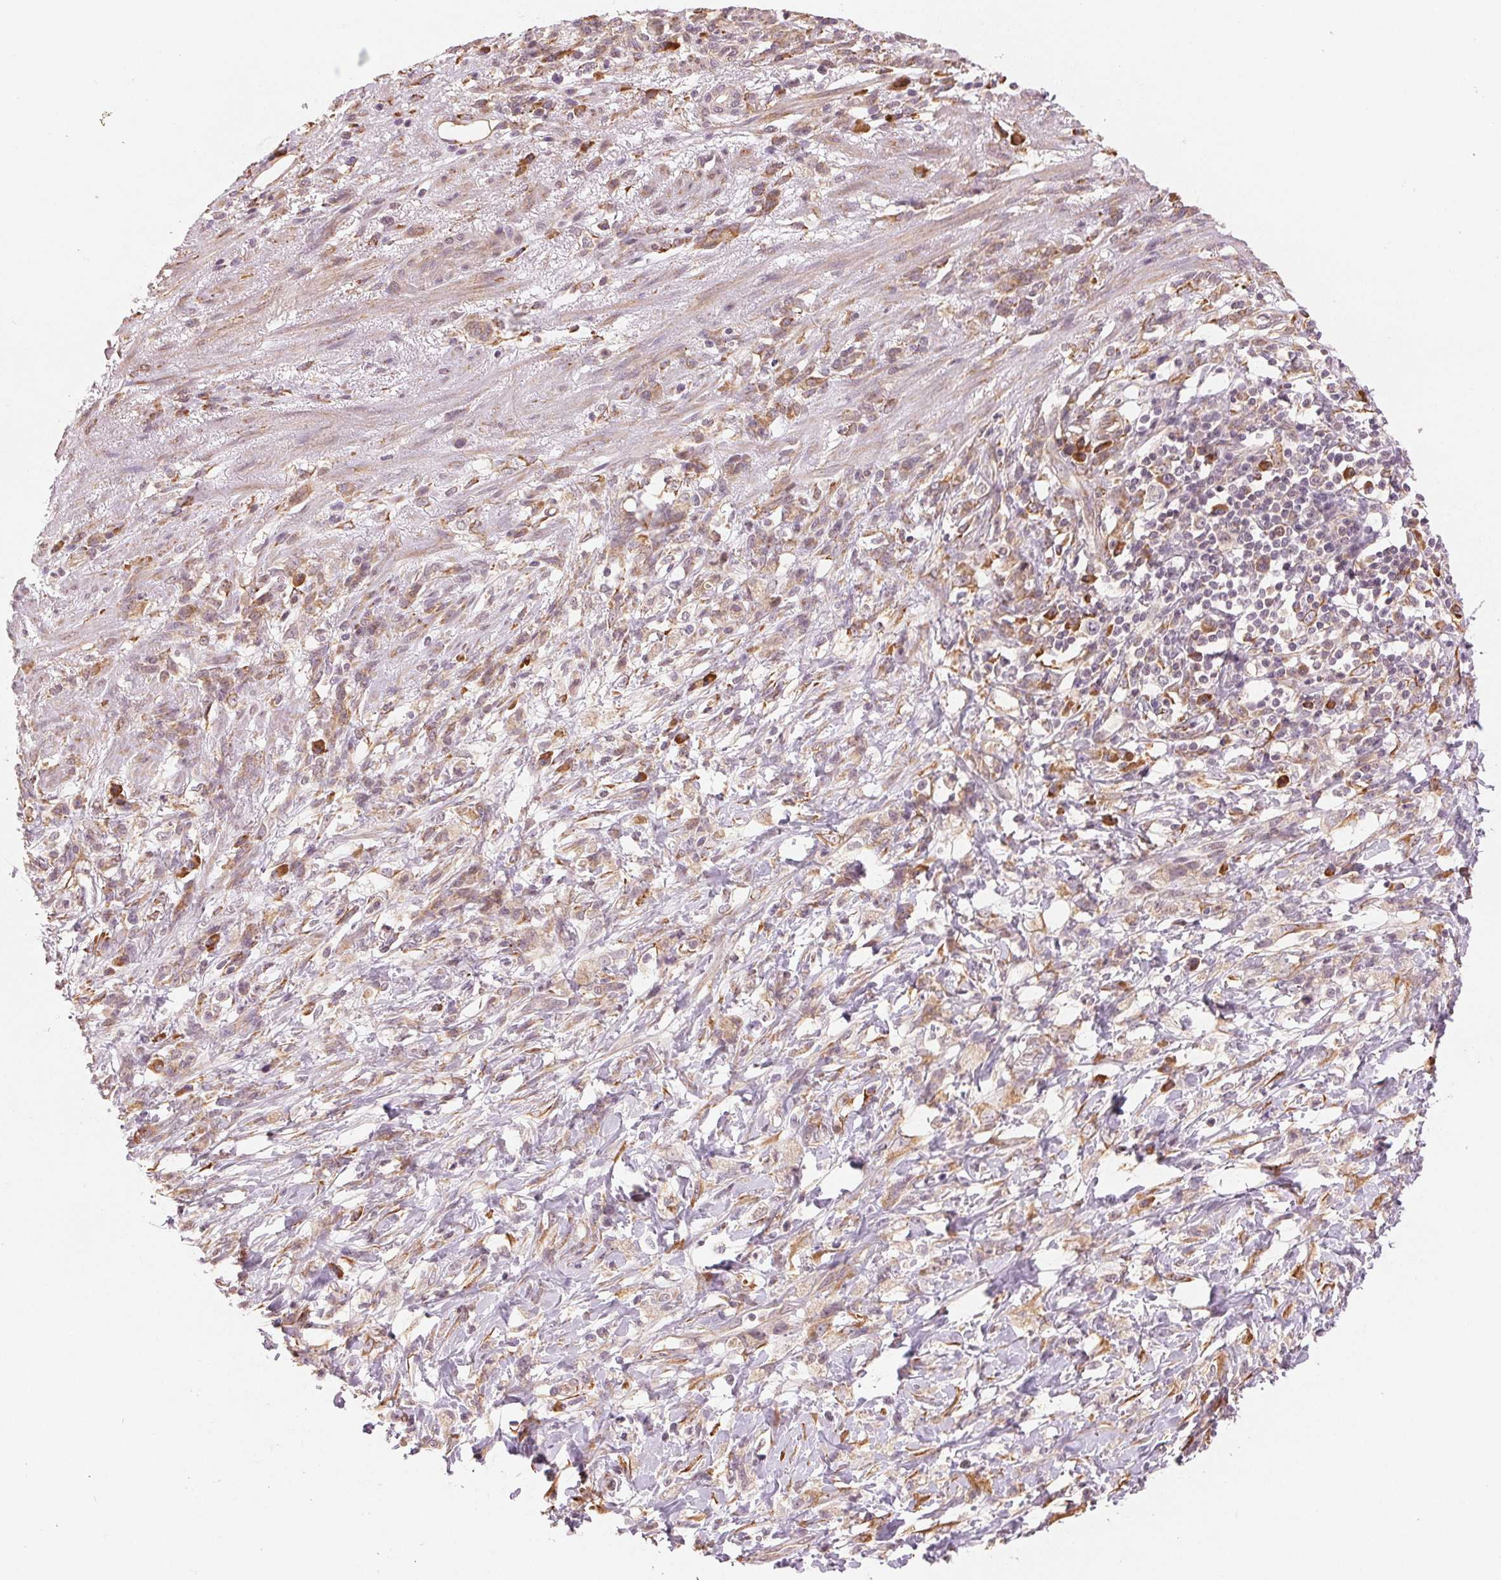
{"staining": {"intensity": "weak", "quantity": ">75%", "location": "cytoplasmic/membranous"}, "tissue": "stomach cancer", "cell_type": "Tumor cells", "image_type": "cancer", "snomed": [{"axis": "morphology", "description": "Adenocarcinoma, NOS"}, {"axis": "topography", "description": "Stomach"}], "caption": "Approximately >75% of tumor cells in human stomach cancer demonstrate weak cytoplasmic/membranous protein staining as visualized by brown immunohistochemical staining.", "gene": "SLC20A1", "patient": {"sex": "female", "age": 84}}